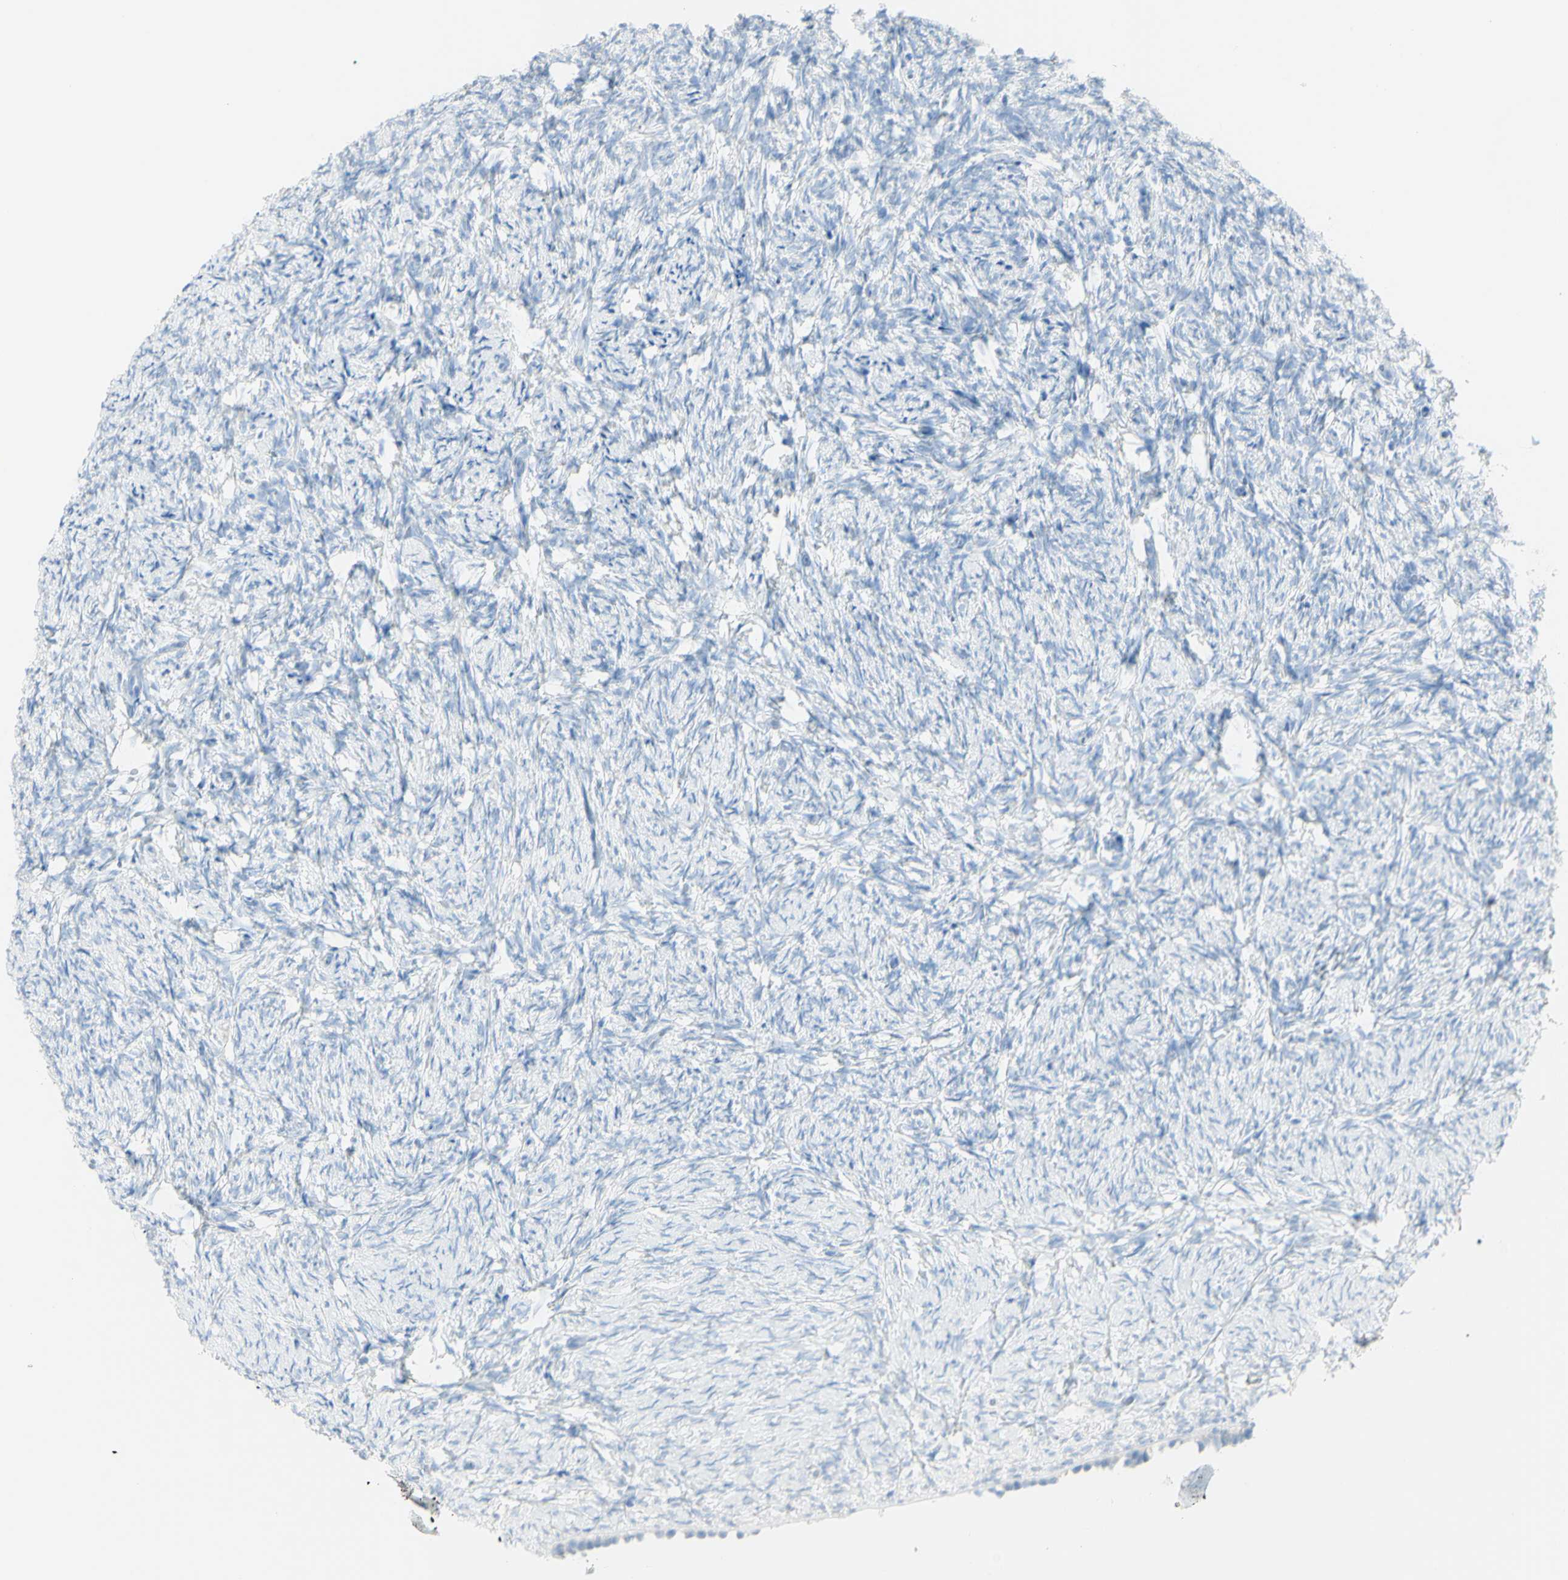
{"staining": {"intensity": "negative", "quantity": "none", "location": "none"}, "tissue": "ovary", "cell_type": "Ovarian stroma cells", "image_type": "normal", "snomed": [{"axis": "morphology", "description": "Normal tissue, NOS"}, {"axis": "topography", "description": "Ovary"}], "caption": "An IHC image of unremarkable ovary is shown. There is no staining in ovarian stroma cells of ovary.", "gene": "LETM1", "patient": {"sex": "female", "age": 60}}